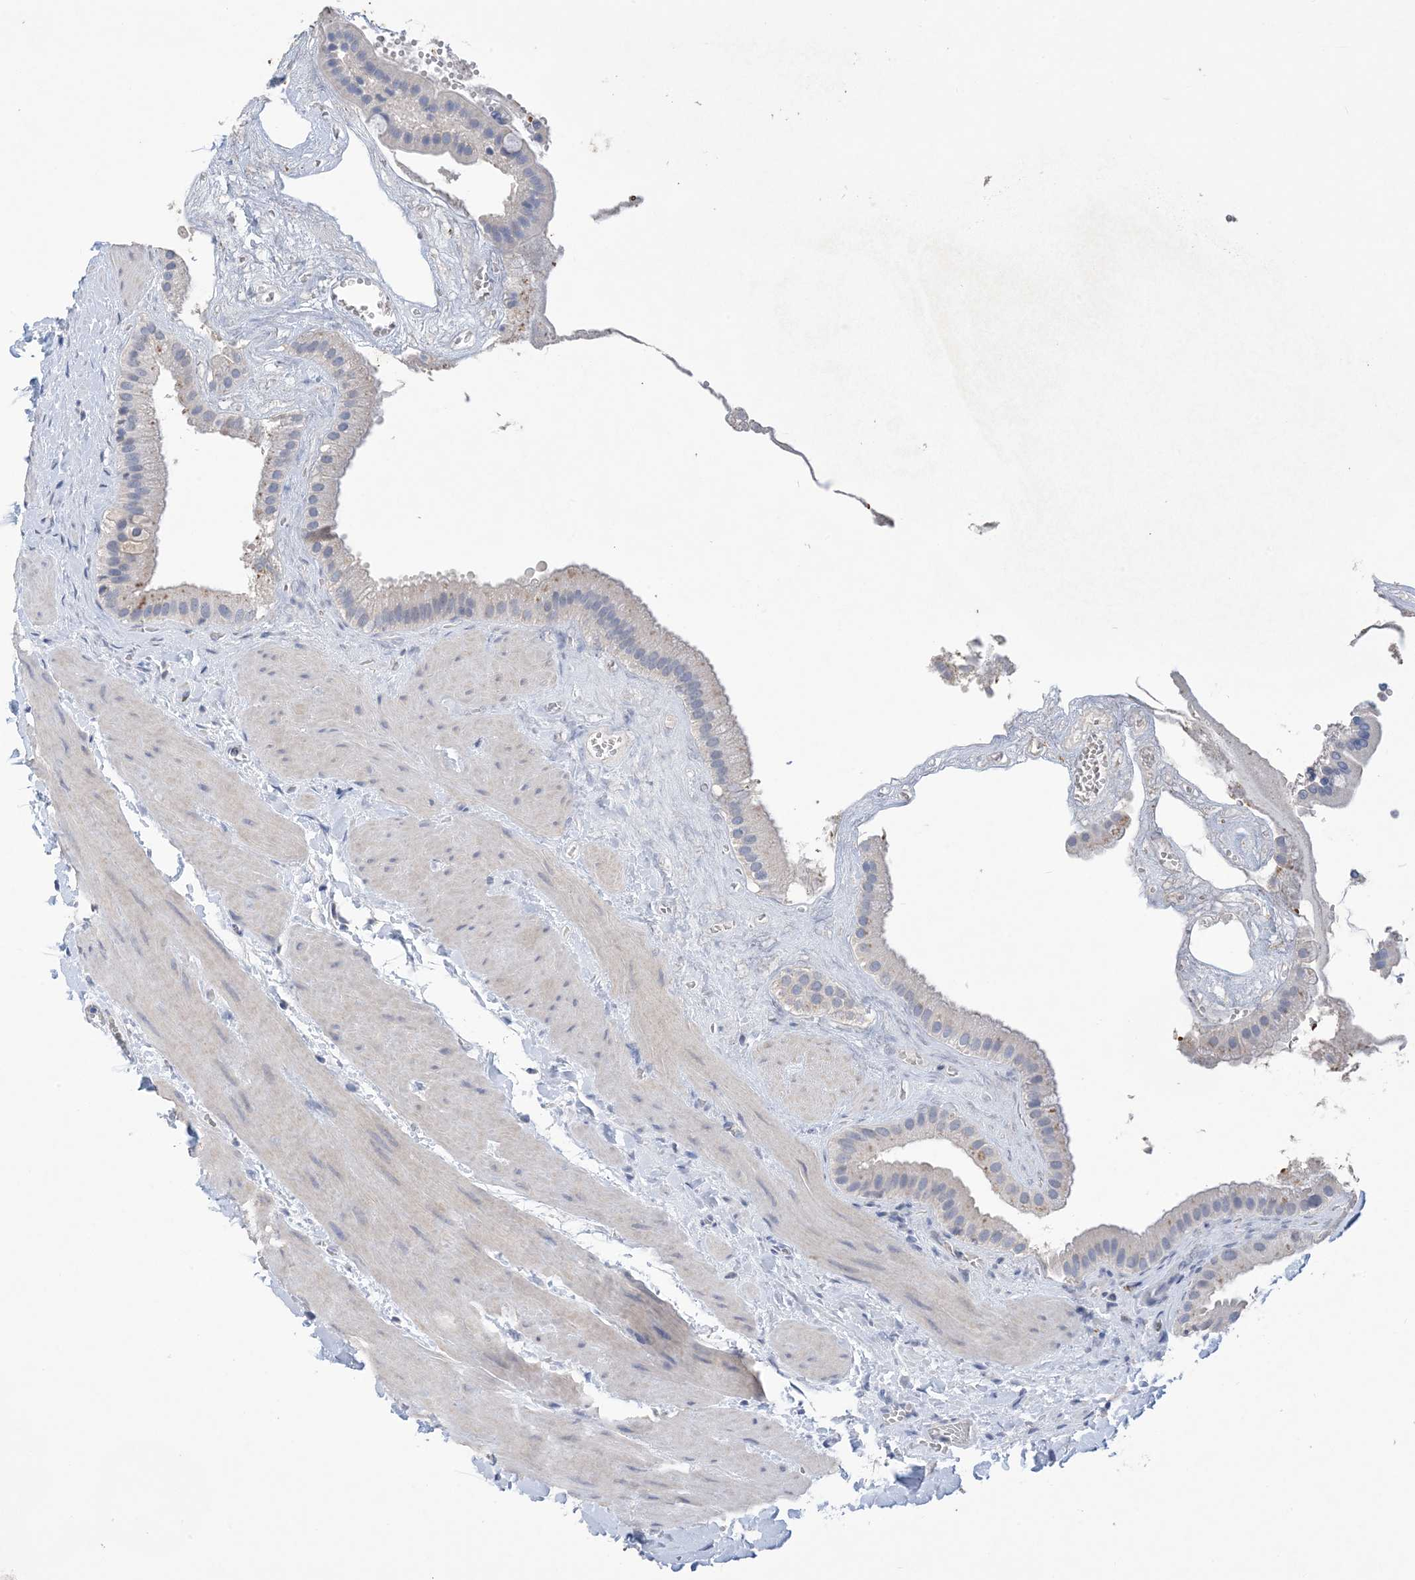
{"staining": {"intensity": "negative", "quantity": "none", "location": "none"}, "tissue": "gallbladder", "cell_type": "Glandular cells", "image_type": "normal", "snomed": [{"axis": "morphology", "description": "Normal tissue, NOS"}, {"axis": "topography", "description": "Gallbladder"}], "caption": "A high-resolution image shows IHC staining of normal gallbladder, which demonstrates no significant expression in glandular cells.", "gene": "DSC3", "patient": {"sex": "male", "age": 55}}